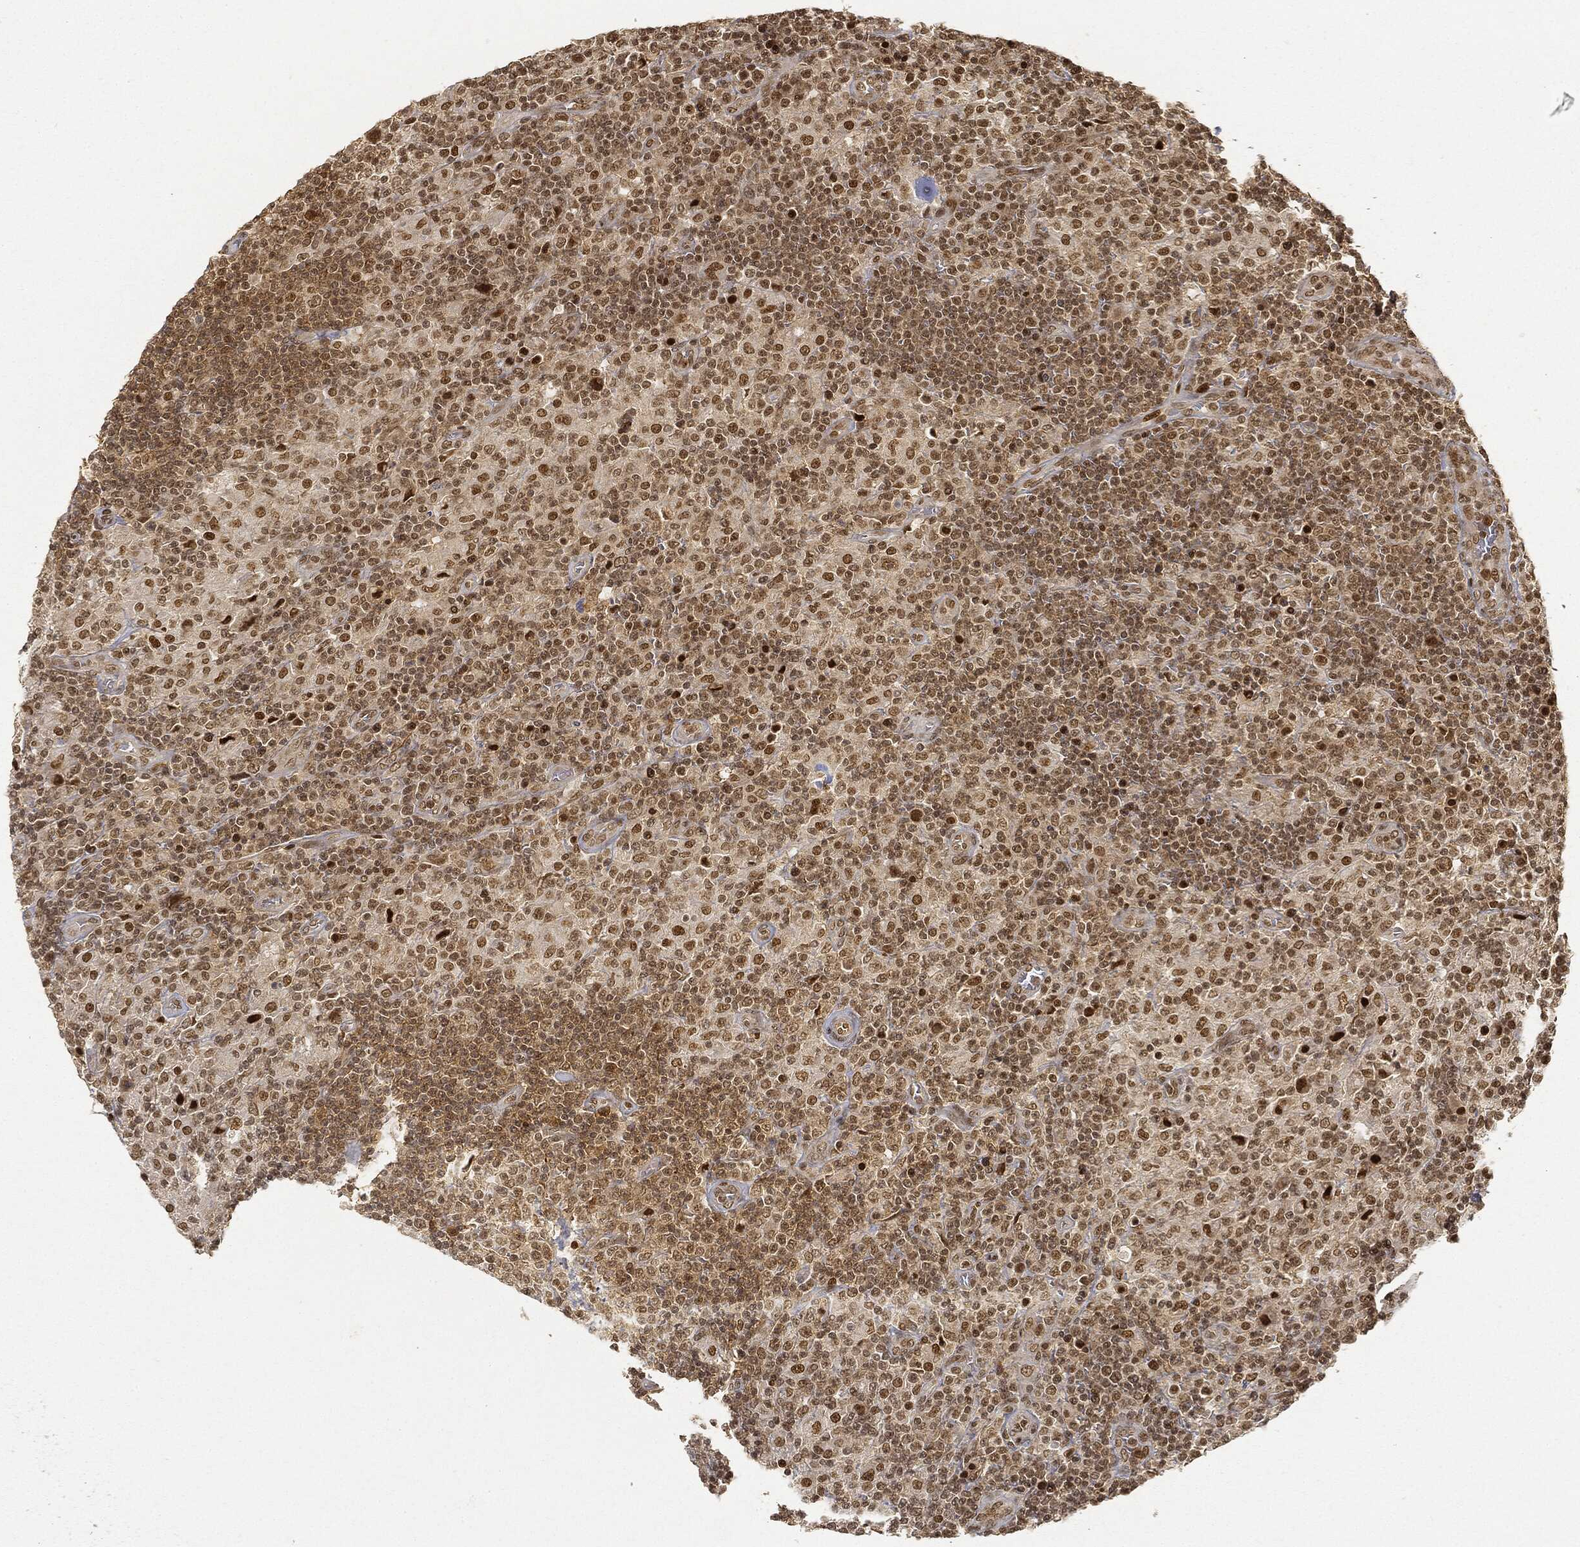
{"staining": {"intensity": "moderate", "quantity": ">75%", "location": "nuclear"}, "tissue": "lymphoma", "cell_type": "Tumor cells", "image_type": "cancer", "snomed": [{"axis": "morphology", "description": "Hodgkin's disease, NOS"}, {"axis": "topography", "description": "Lymph node"}], "caption": "An IHC image of neoplastic tissue is shown. Protein staining in brown shows moderate nuclear positivity in Hodgkin's disease within tumor cells.", "gene": "CIB1", "patient": {"sex": "male", "age": 70}}